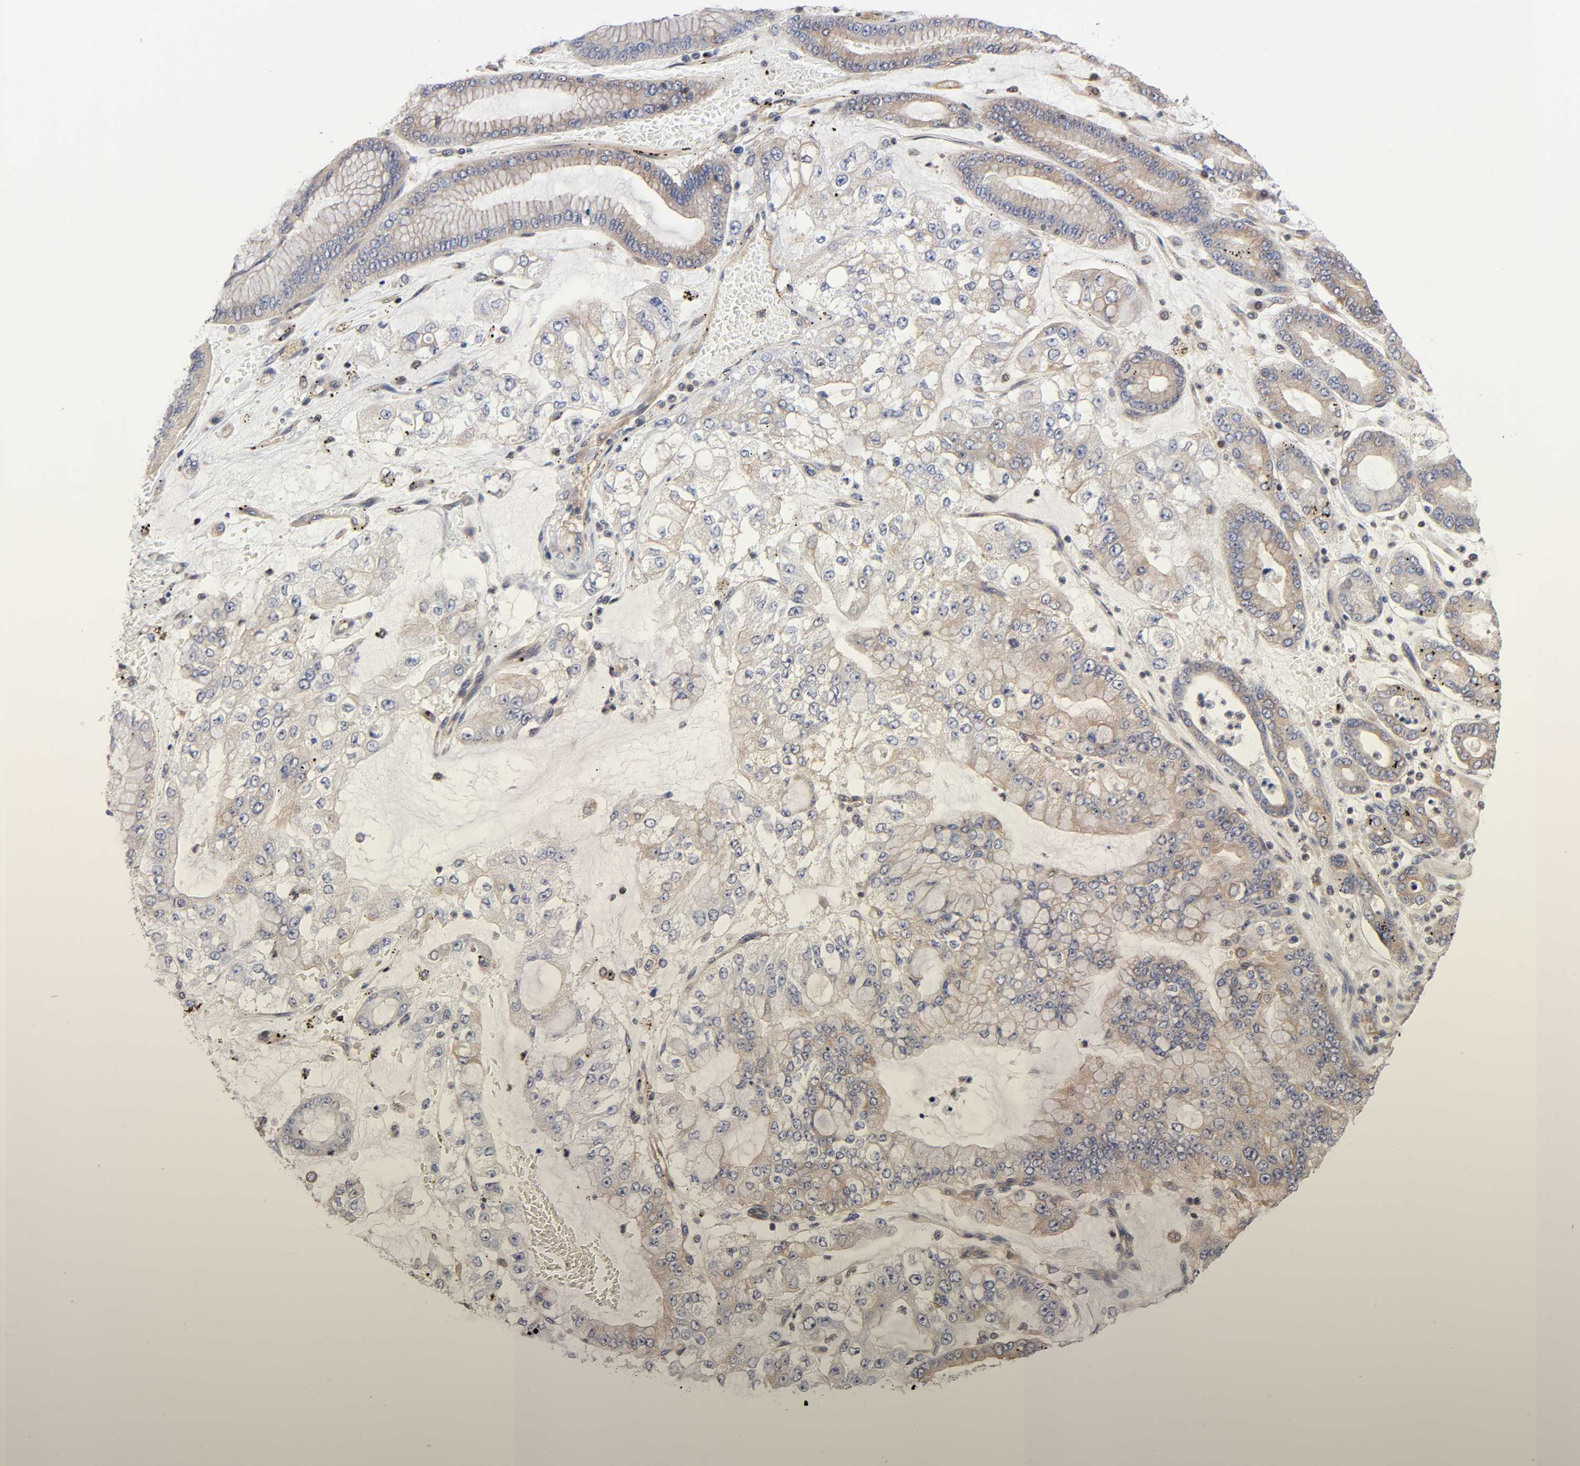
{"staining": {"intensity": "weak", "quantity": "25%-75%", "location": "cytoplasmic/membranous"}, "tissue": "stomach cancer", "cell_type": "Tumor cells", "image_type": "cancer", "snomed": [{"axis": "morphology", "description": "Normal tissue, NOS"}, {"axis": "morphology", "description": "Adenocarcinoma, NOS"}, {"axis": "topography", "description": "Stomach, upper"}, {"axis": "topography", "description": "Stomach"}], "caption": "Immunohistochemistry (IHC) of stomach adenocarcinoma demonstrates low levels of weak cytoplasmic/membranous positivity in approximately 25%-75% of tumor cells. Nuclei are stained in blue.", "gene": "STRN3", "patient": {"sex": "male", "age": 76}}